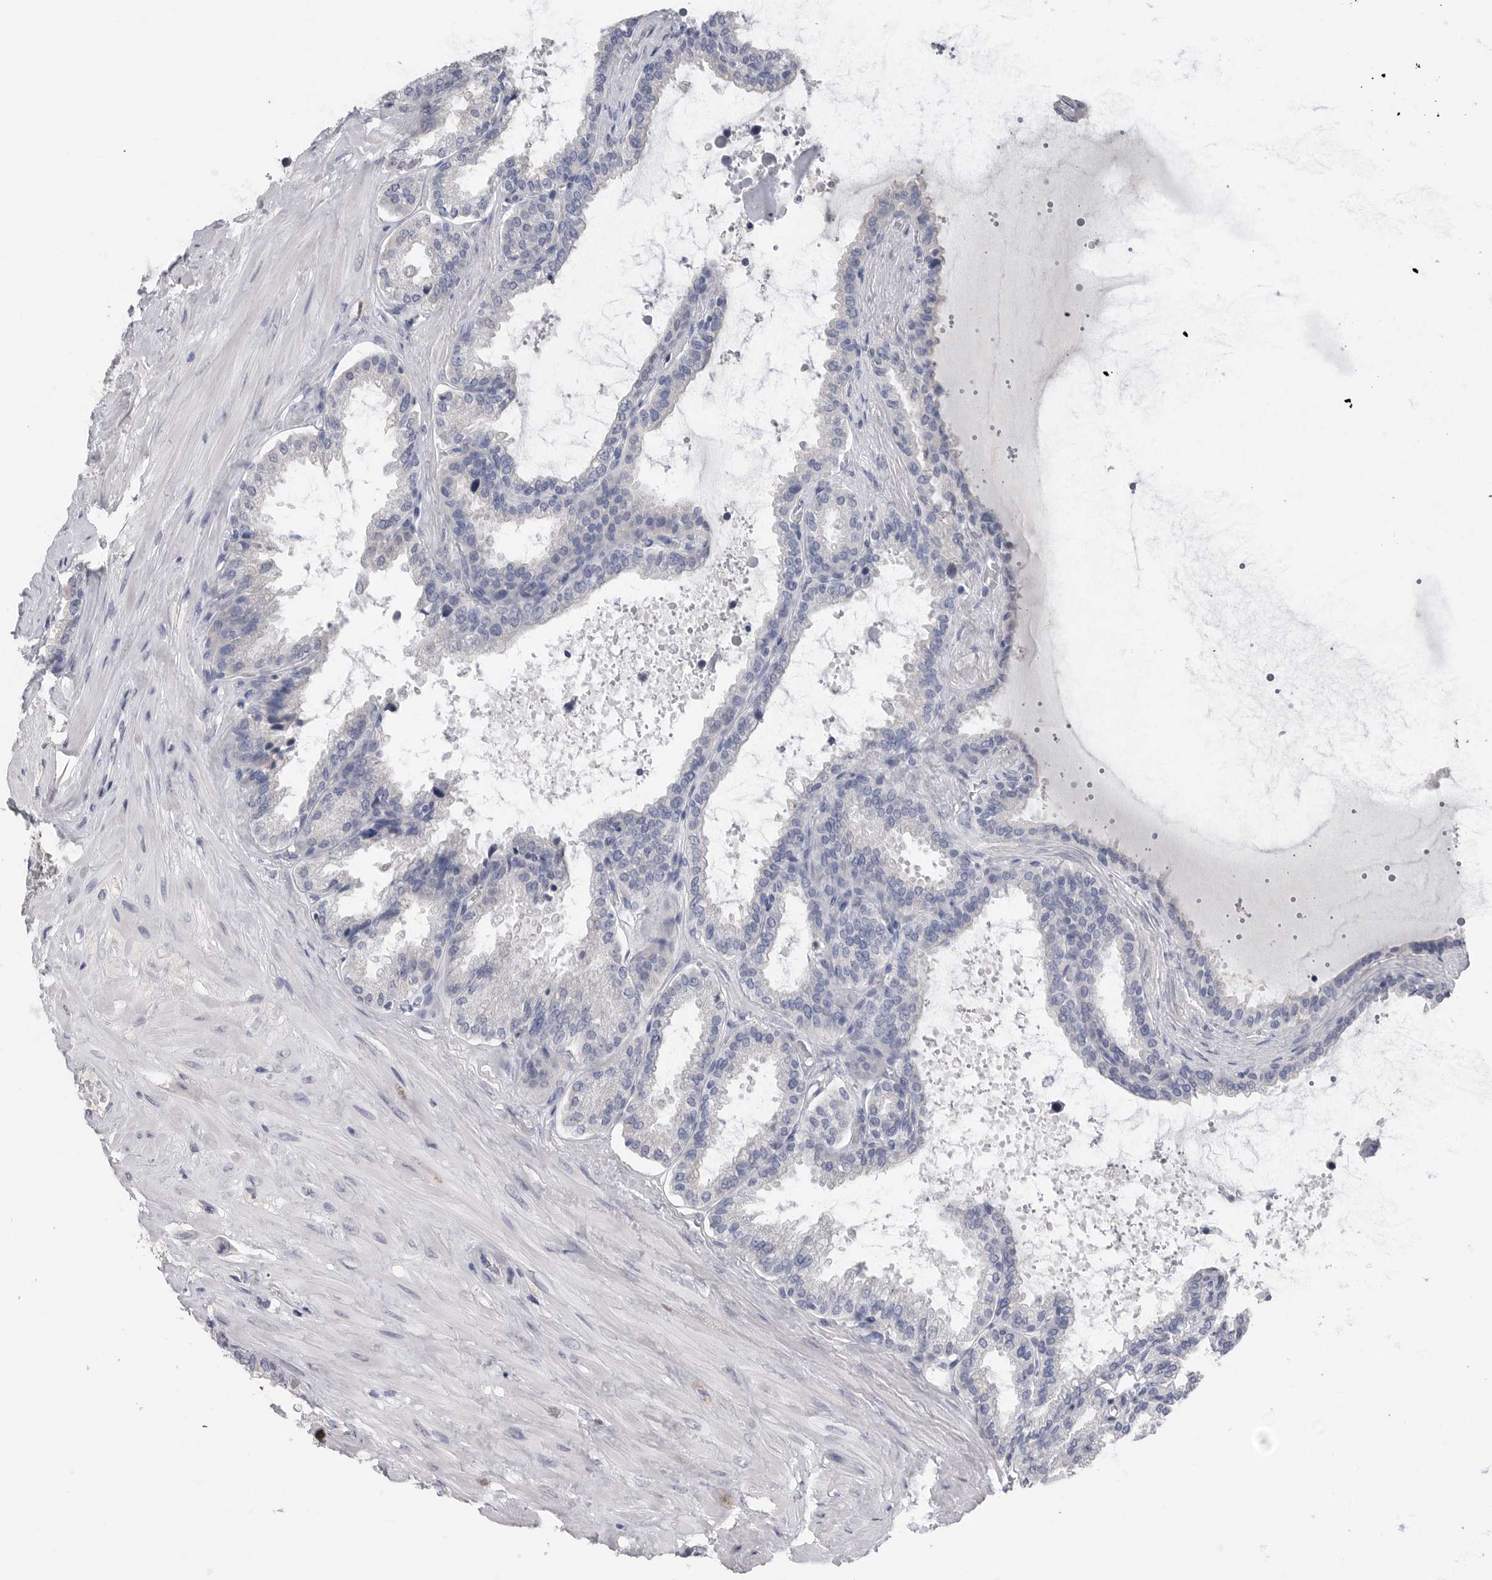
{"staining": {"intensity": "negative", "quantity": "none", "location": "none"}, "tissue": "seminal vesicle", "cell_type": "Glandular cells", "image_type": "normal", "snomed": [{"axis": "morphology", "description": "Normal tissue, NOS"}, {"axis": "topography", "description": "Seminal veicle"}], "caption": "Immunohistochemistry of unremarkable seminal vesicle exhibits no staining in glandular cells.", "gene": "FABP6", "patient": {"sex": "male", "age": 46}}